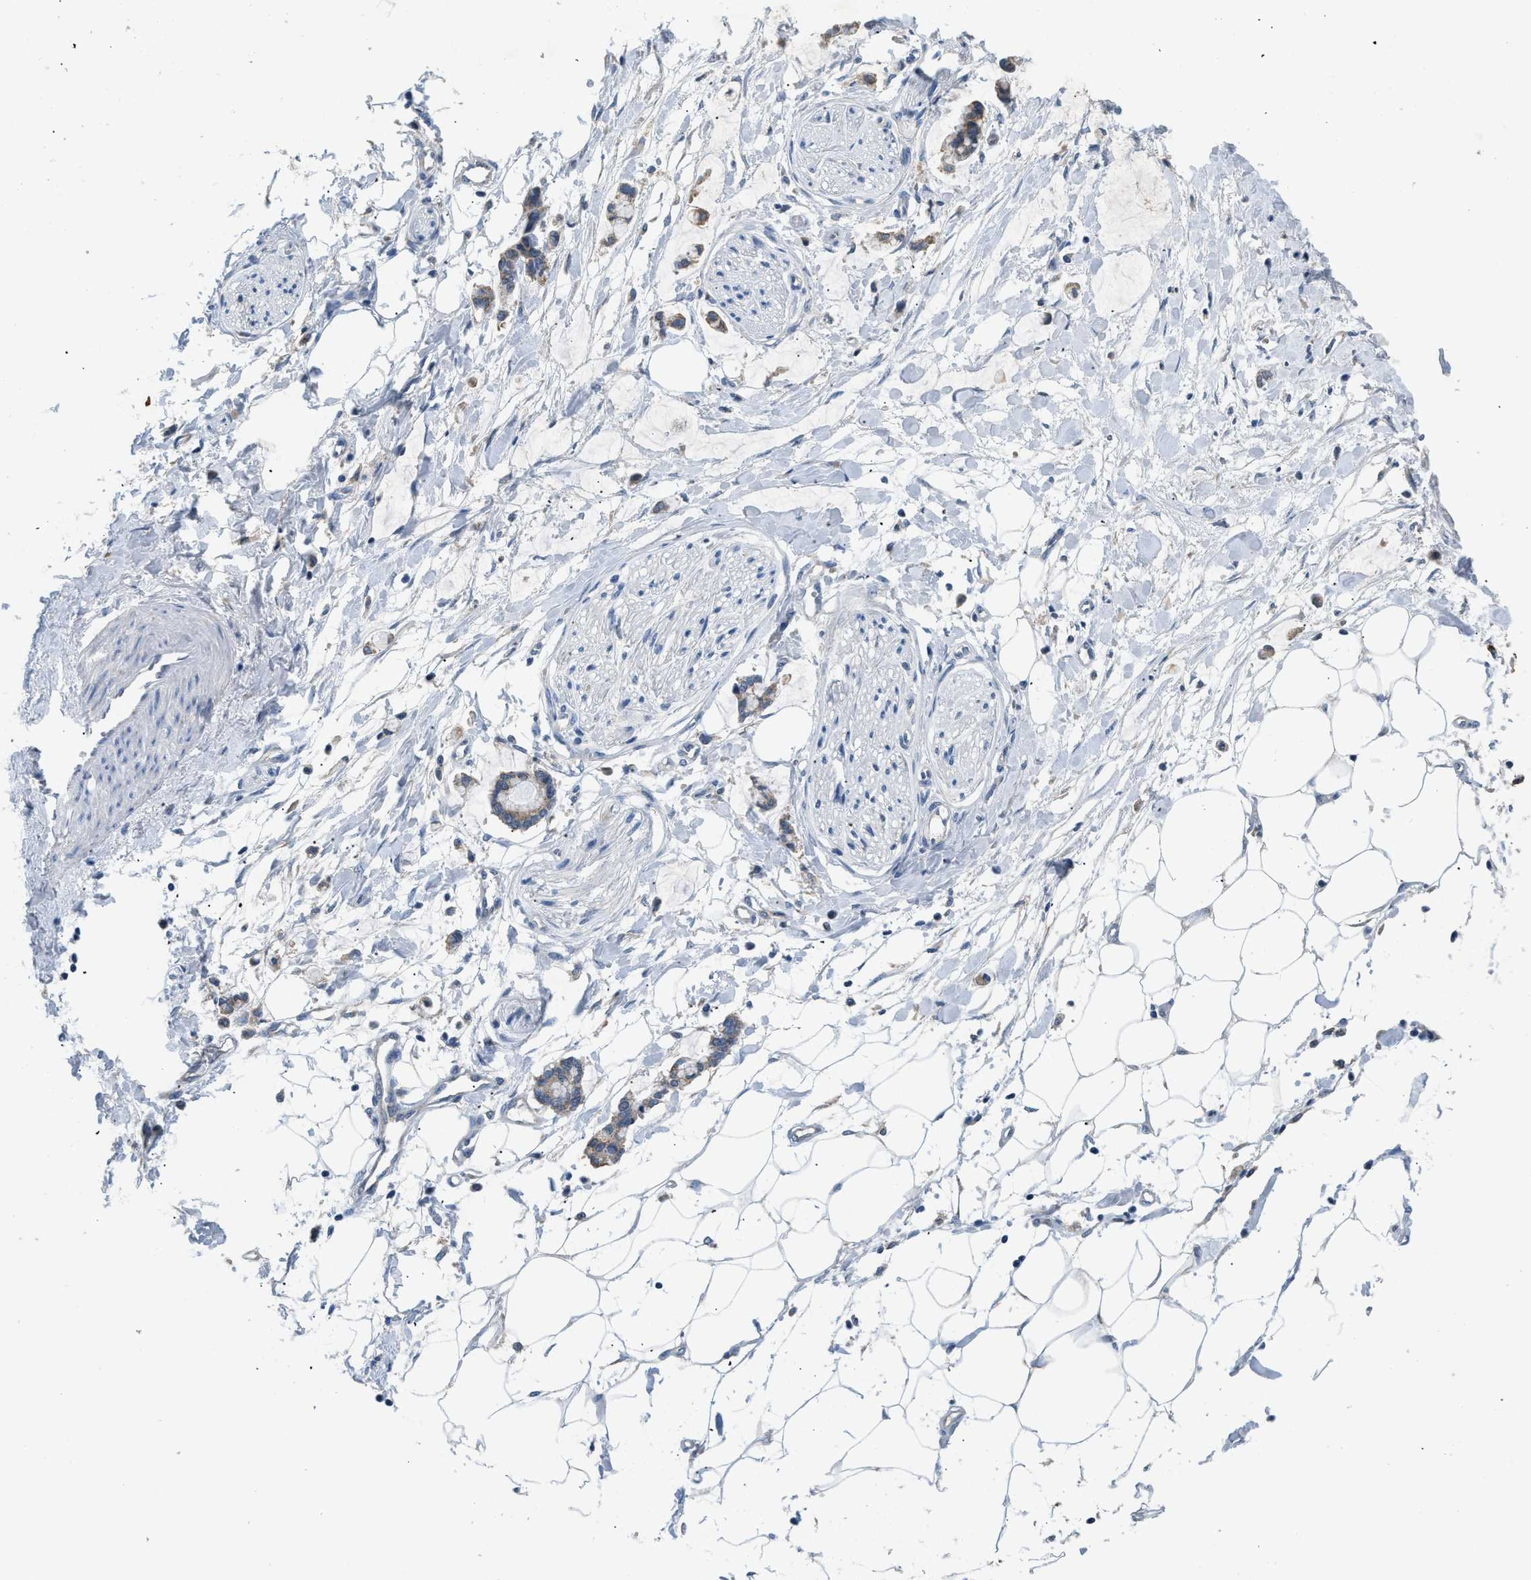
{"staining": {"intensity": "negative", "quantity": "none", "location": "none"}, "tissue": "adipose tissue", "cell_type": "Adipocytes", "image_type": "normal", "snomed": [{"axis": "morphology", "description": "Normal tissue, NOS"}, {"axis": "morphology", "description": "Adenocarcinoma, NOS"}, {"axis": "topography", "description": "Colon"}, {"axis": "topography", "description": "Peripheral nerve tissue"}], "caption": "This image is of unremarkable adipose tissue stained with immunohistochemistry to label a protein in brown with the nuclei are counter-stained blue. There is no expression in adipocytes. Brightfield microscopy of immunohistochemistry (IHC) stained with DAB (brown) and hematoxylin (blue), captured at high magnification.", "gene": "TOMM34", "patient": {"sex": "male", "age": 14}}